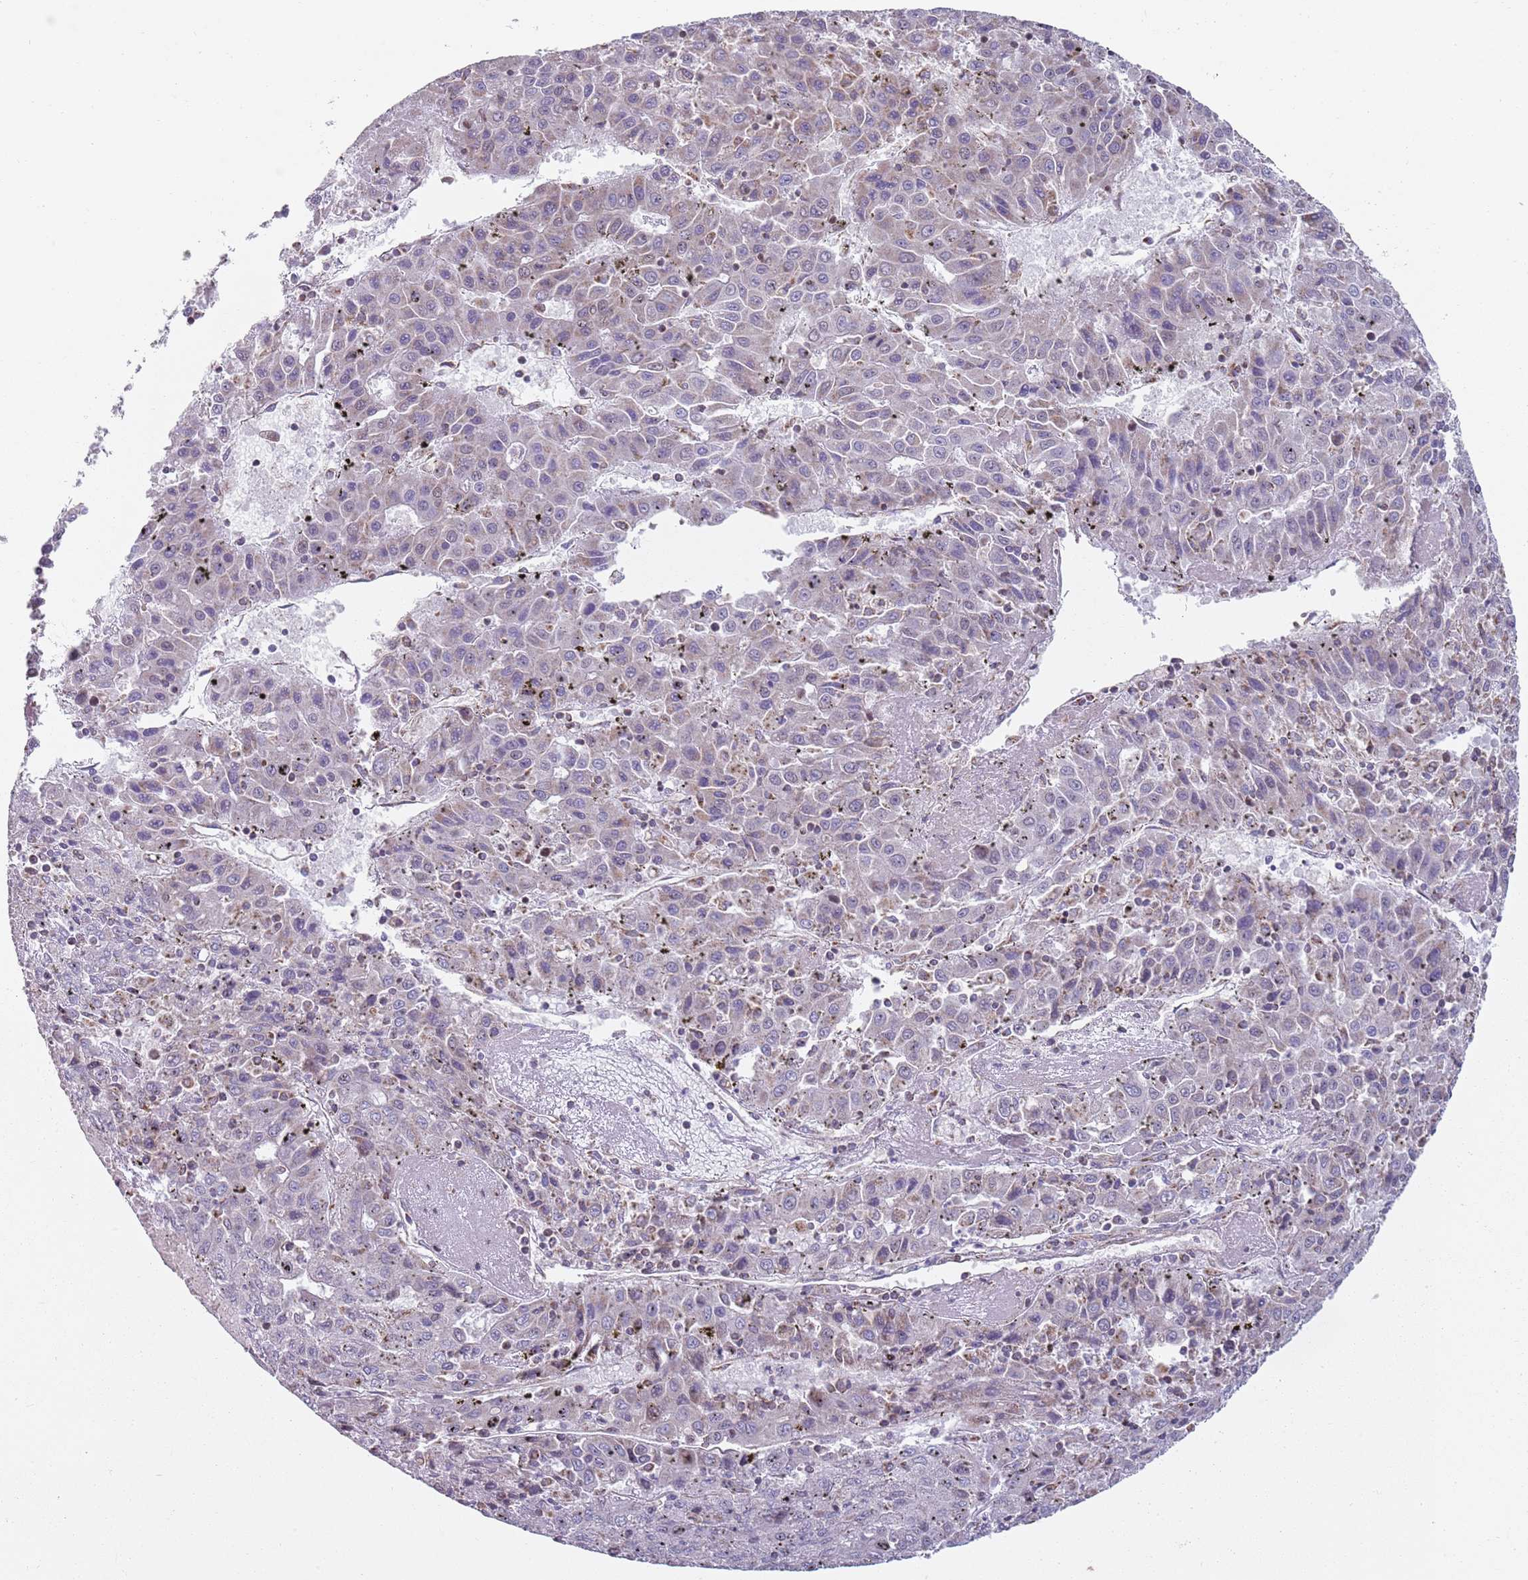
{"staining": {"intensity": "negative", "quantity": "none", "location": "none"}, "tissue": "liver cancer", "cell_type": "Tumor cells", "image_type": "cancer", "snomed": [{"axis": "morphology", "description": "Carcinoma, Hepatocellular, NOS"}, {"axis": "topography", "description": "Liver"}], "caption": "High power microscopy histopathology image of an IHC histopathology image of liver cancer (hepatocellular carcinoma), revealing no significant expression in tumor cells.", "gene": "GAS8", "patient": {"sex": "female", "age": 53}}